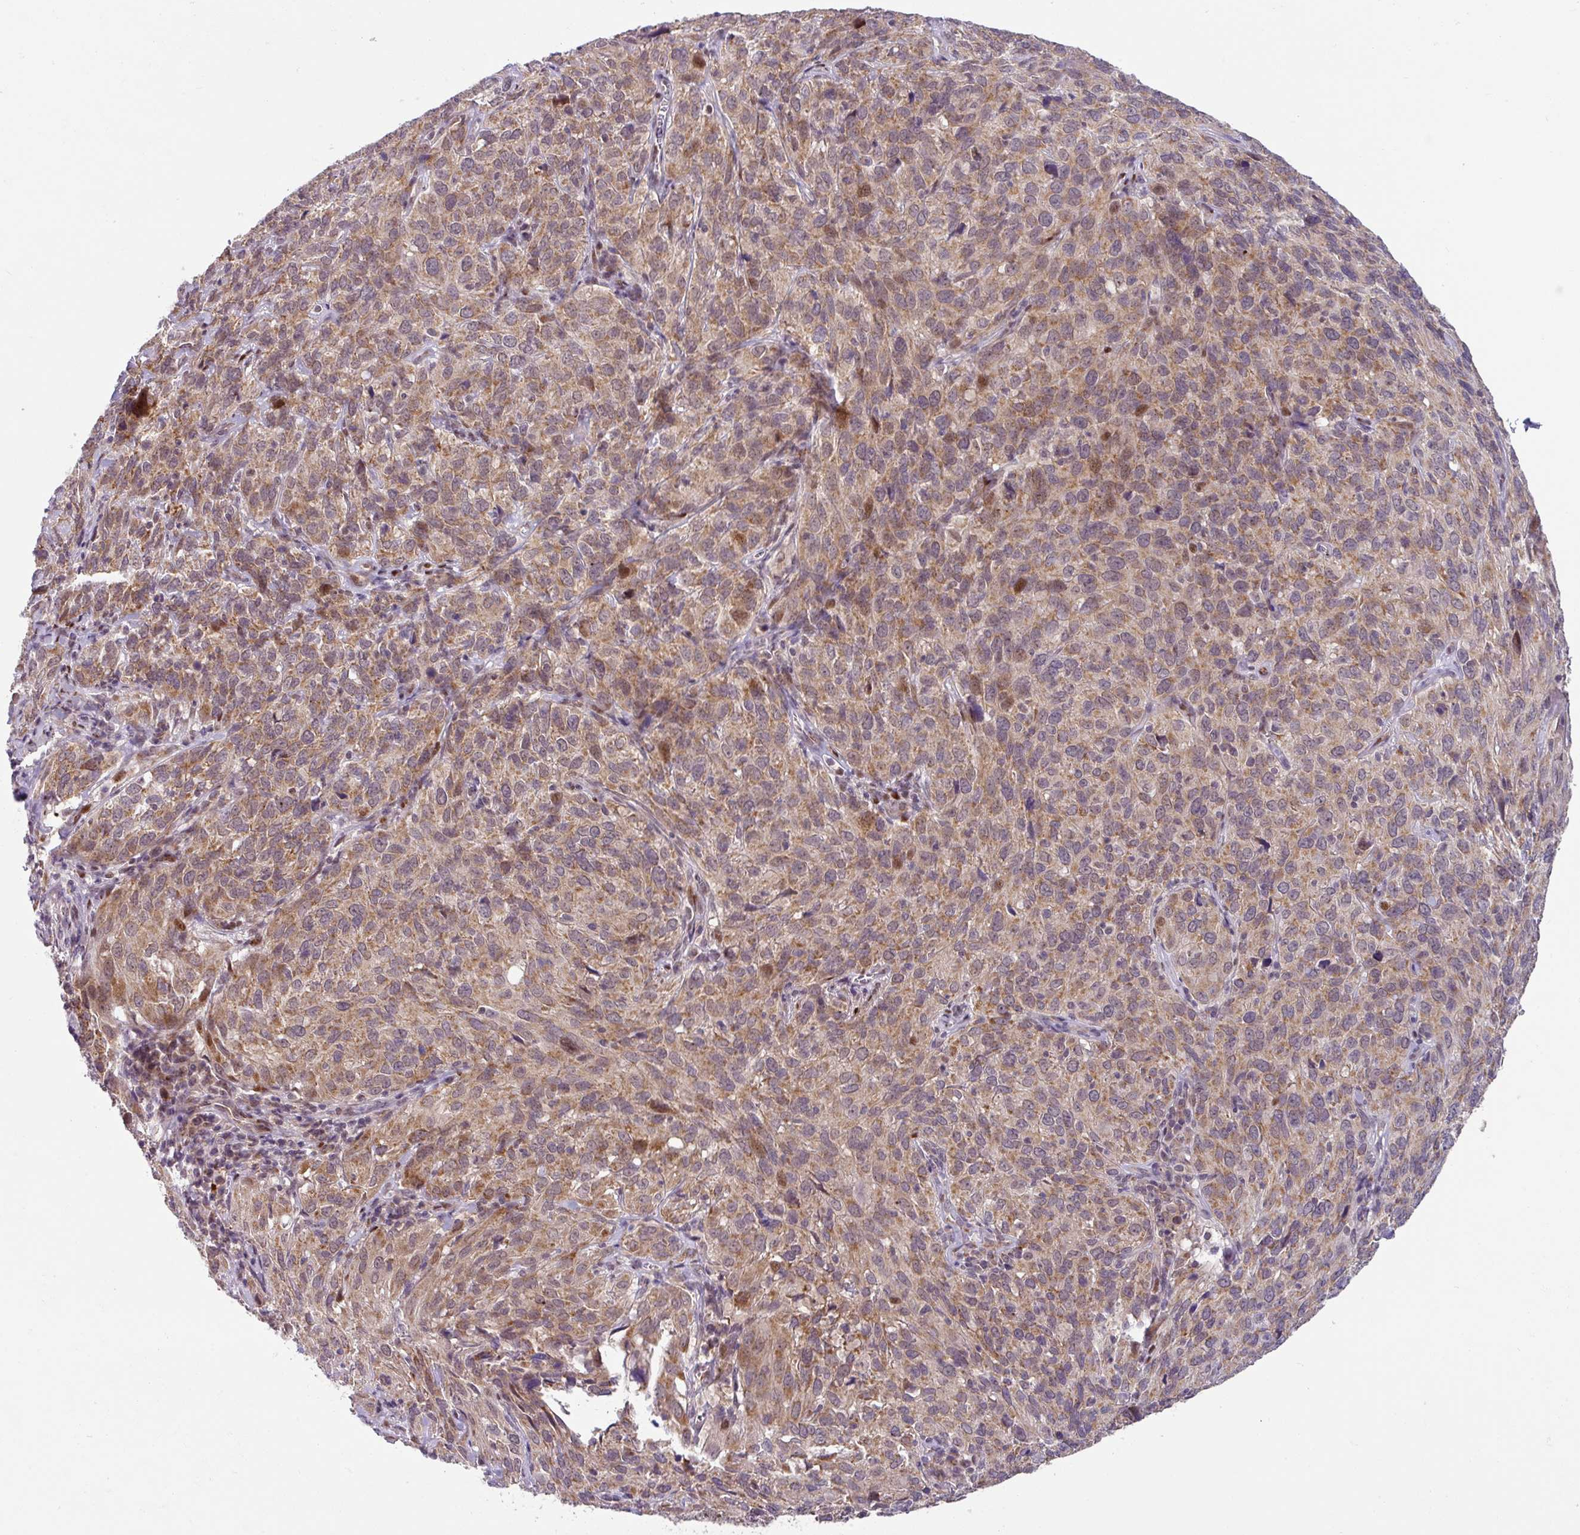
{"staining": {"intensity": "moderate", "quantity": ">75%", "location": "cytoplasmic/membranous"}, "tissue": "cervical cancer", "cell_type": "Tumor cells", "image_type": "cancer", "snomed": [{"axis": "morphology", "description": "Squamous cell carcinoma, NOS"}, {"axis": "topography", "description": "Cervix"}], "caption": "High-magnification brightfield microscopy of cervical cancer stained with DAB (brown) and counterstained with hematoxylin (blue). tumor cells exhibit moderate cytoplasmic/membranous staining is appreciated in approximately>75% of cells.", "gene": "SARS2", "patient": {"sex": "female", "age": 51}}